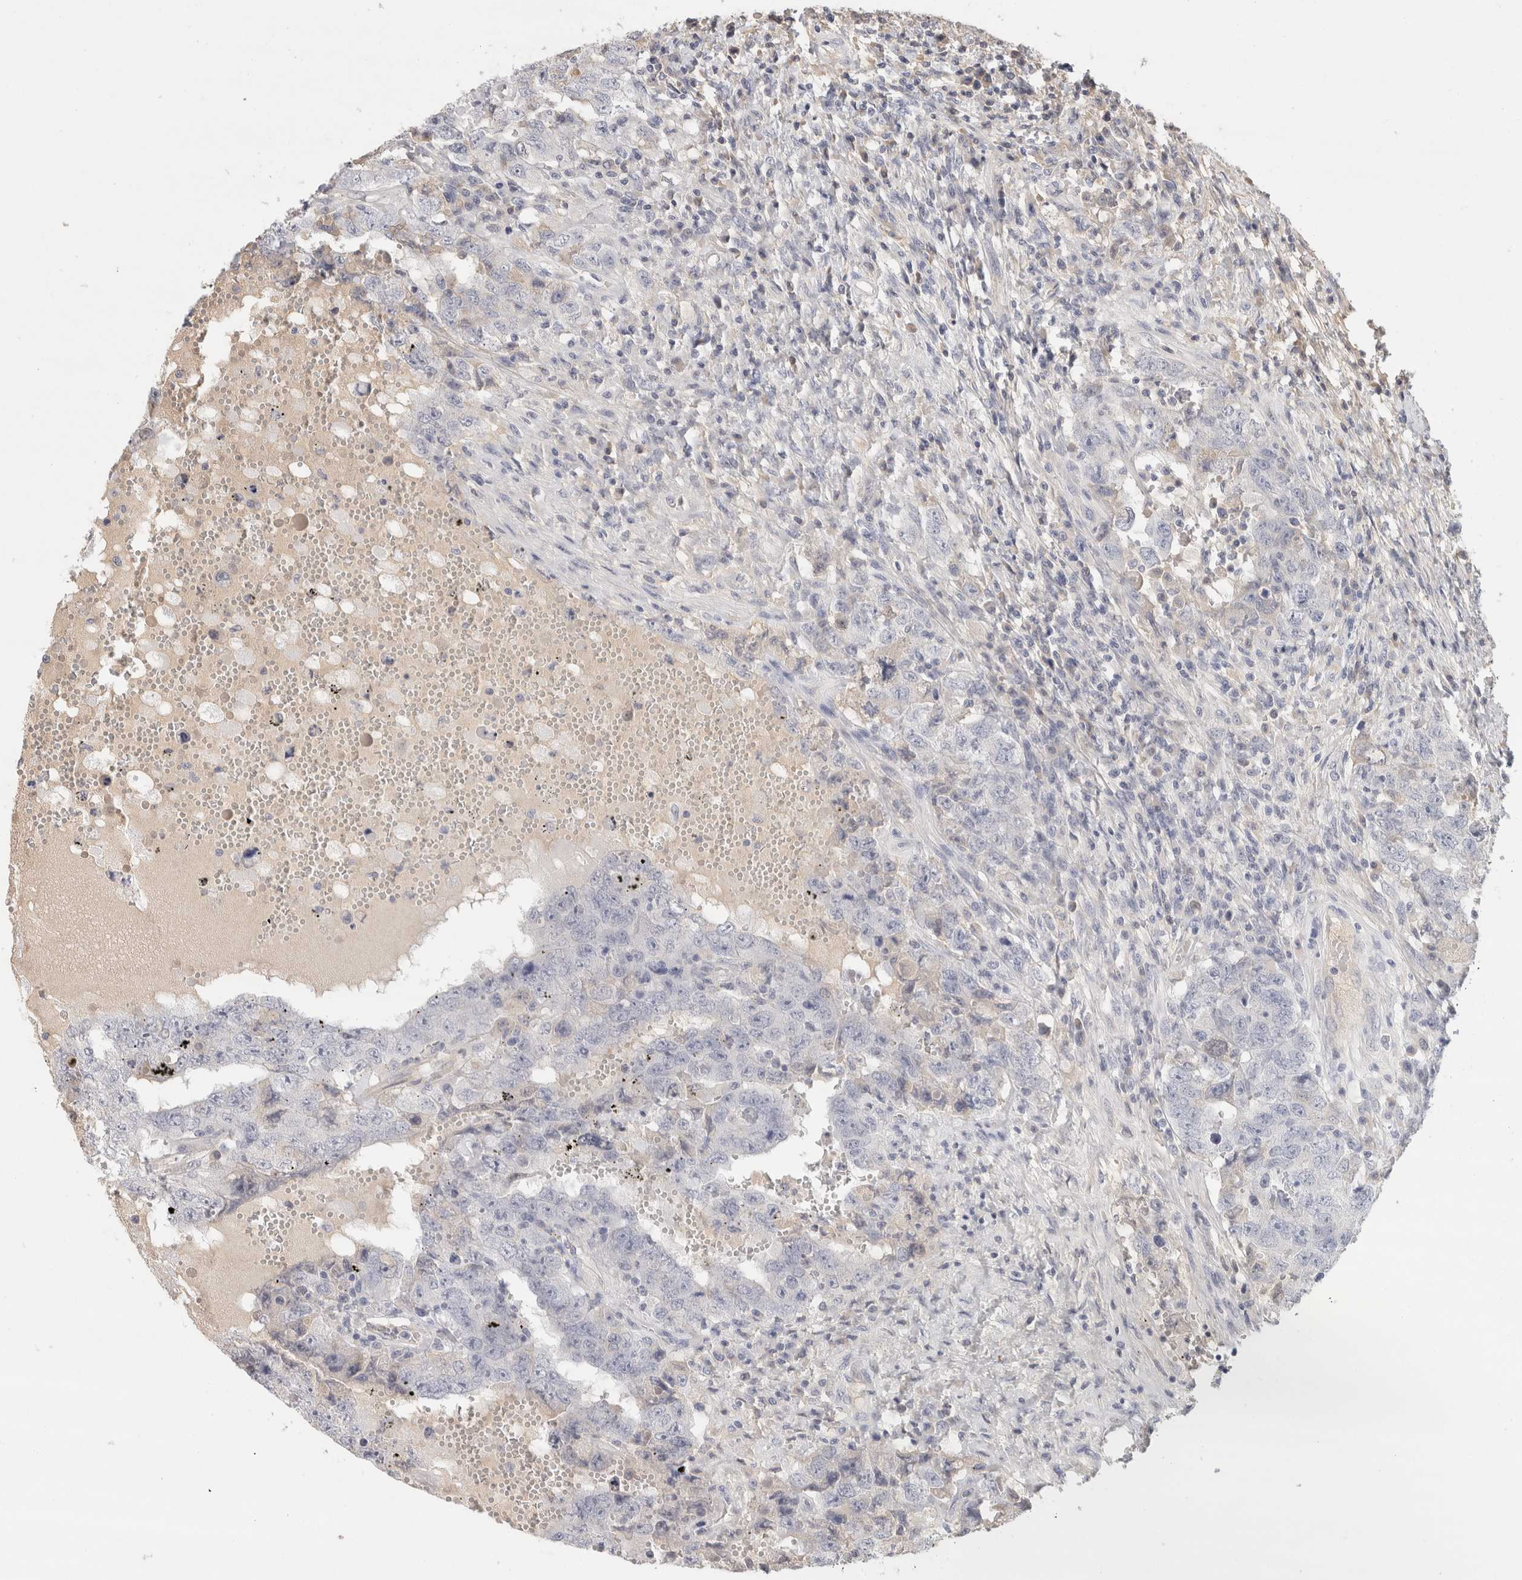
{"staining": {"intensity": "negative", "quantity": "none", "location": "none"}, "tissue": "testis cancer", "cell_type": "Tumor cells", "image_type": "cancer", "snomed": [{"axis": "morphology", "description": "Carcinoma, Embryonal, NOS"}, {"axis": "topography", "description": "Testis"}], "caption": "The immunohistochemistry photomicrograph has no significant staining in tumor cells of testis embryonal carcinoma tissue.", "gene": "STK31", "patient": {"sex": "male", "age": 26}}